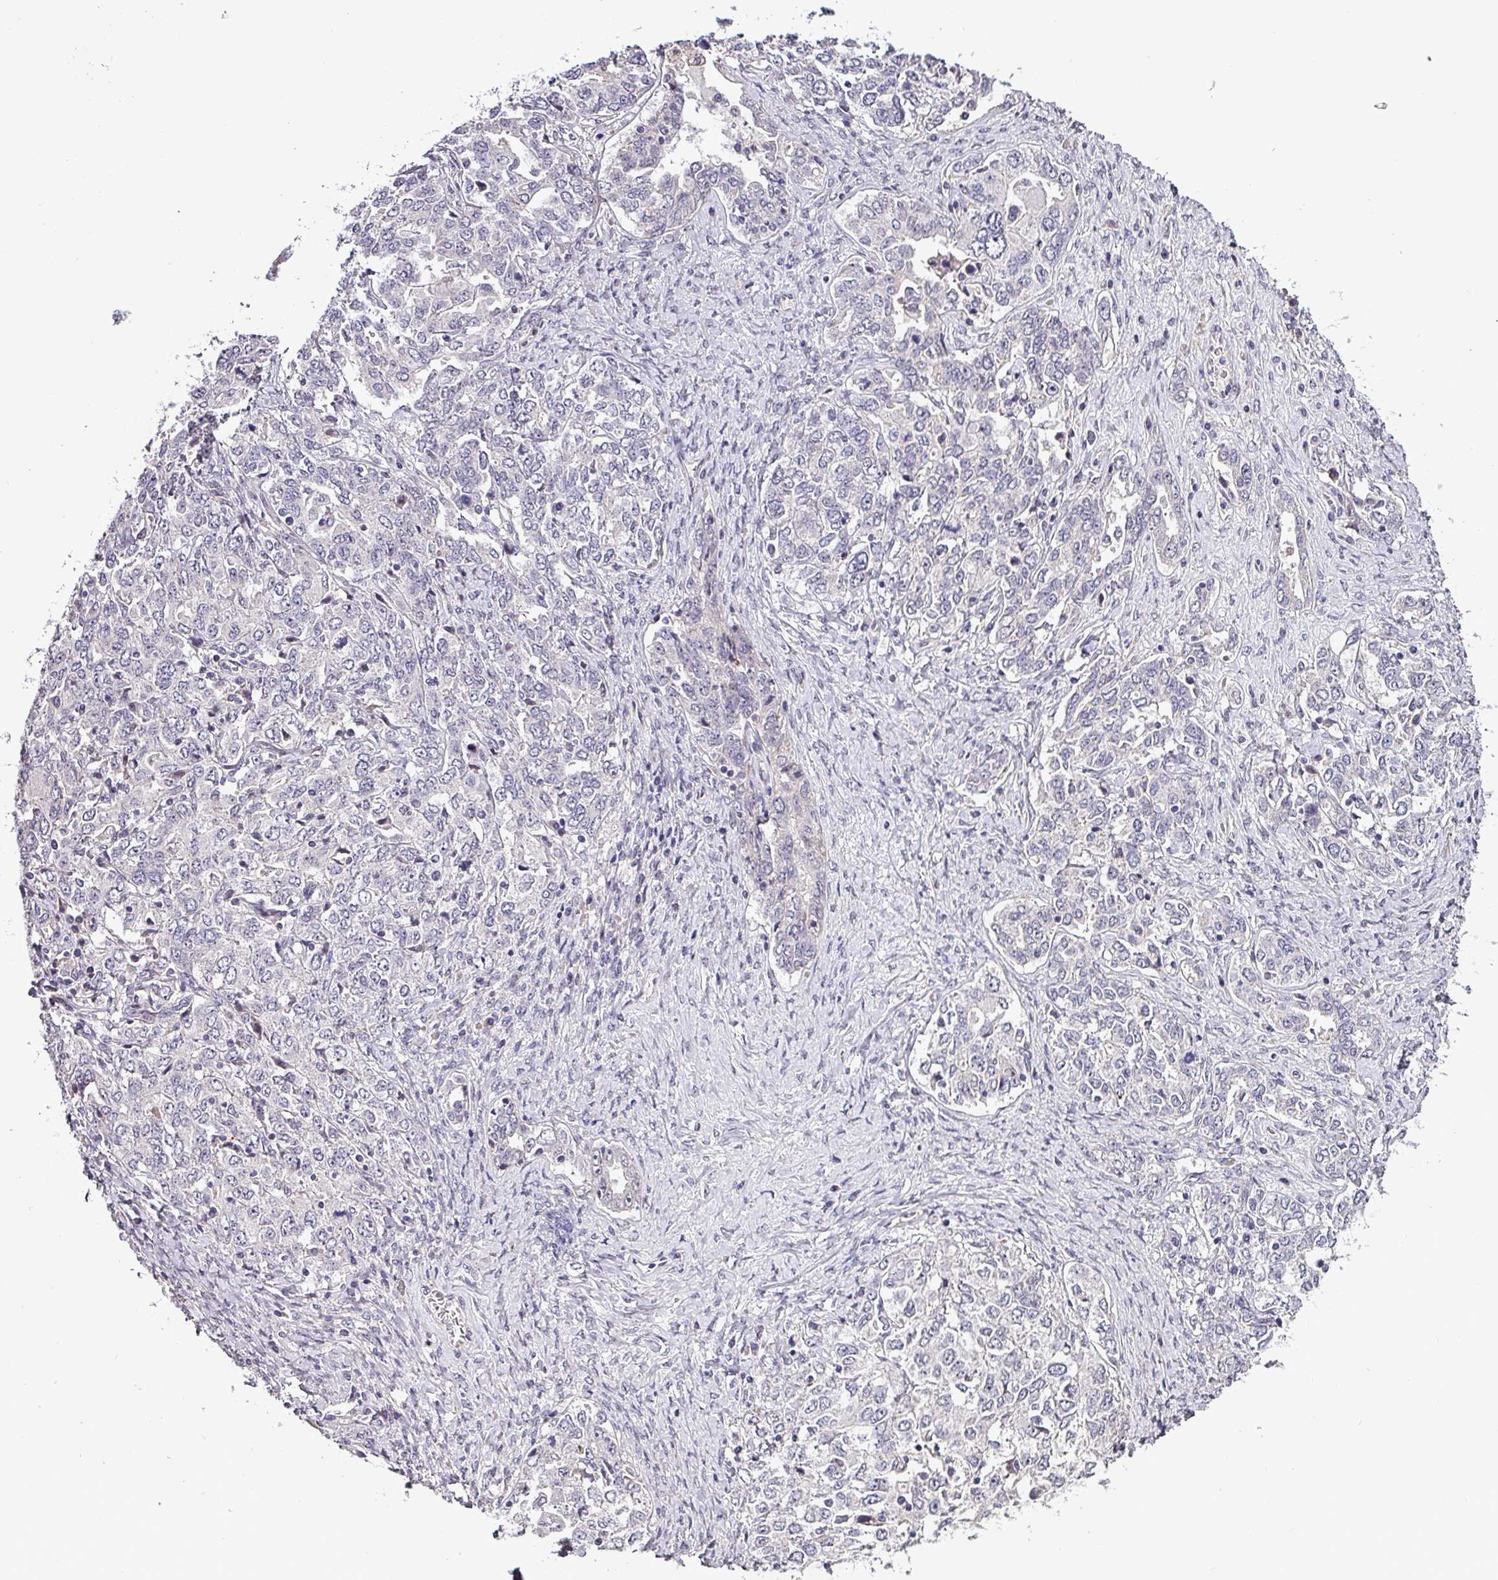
{"staining": {"intensity": "negative", "quantity": "none", "location": "none"}, "tissue": "ovarian cancer", "cell_type": "Tumor cells", "image_type": "cancer", "snomed": [{"axis": "morphology", "description": "Carcinoma, endometroid"}, {"axis": "topography", "description": "Ovary"}], "caption": "This is an IHC photomicrograph of ovarian cancer (endometroid carcinoma). There is no positivity in tumor cells.", "gene": "GRAPL", "patient": {"sex": "female", "age": 62}}